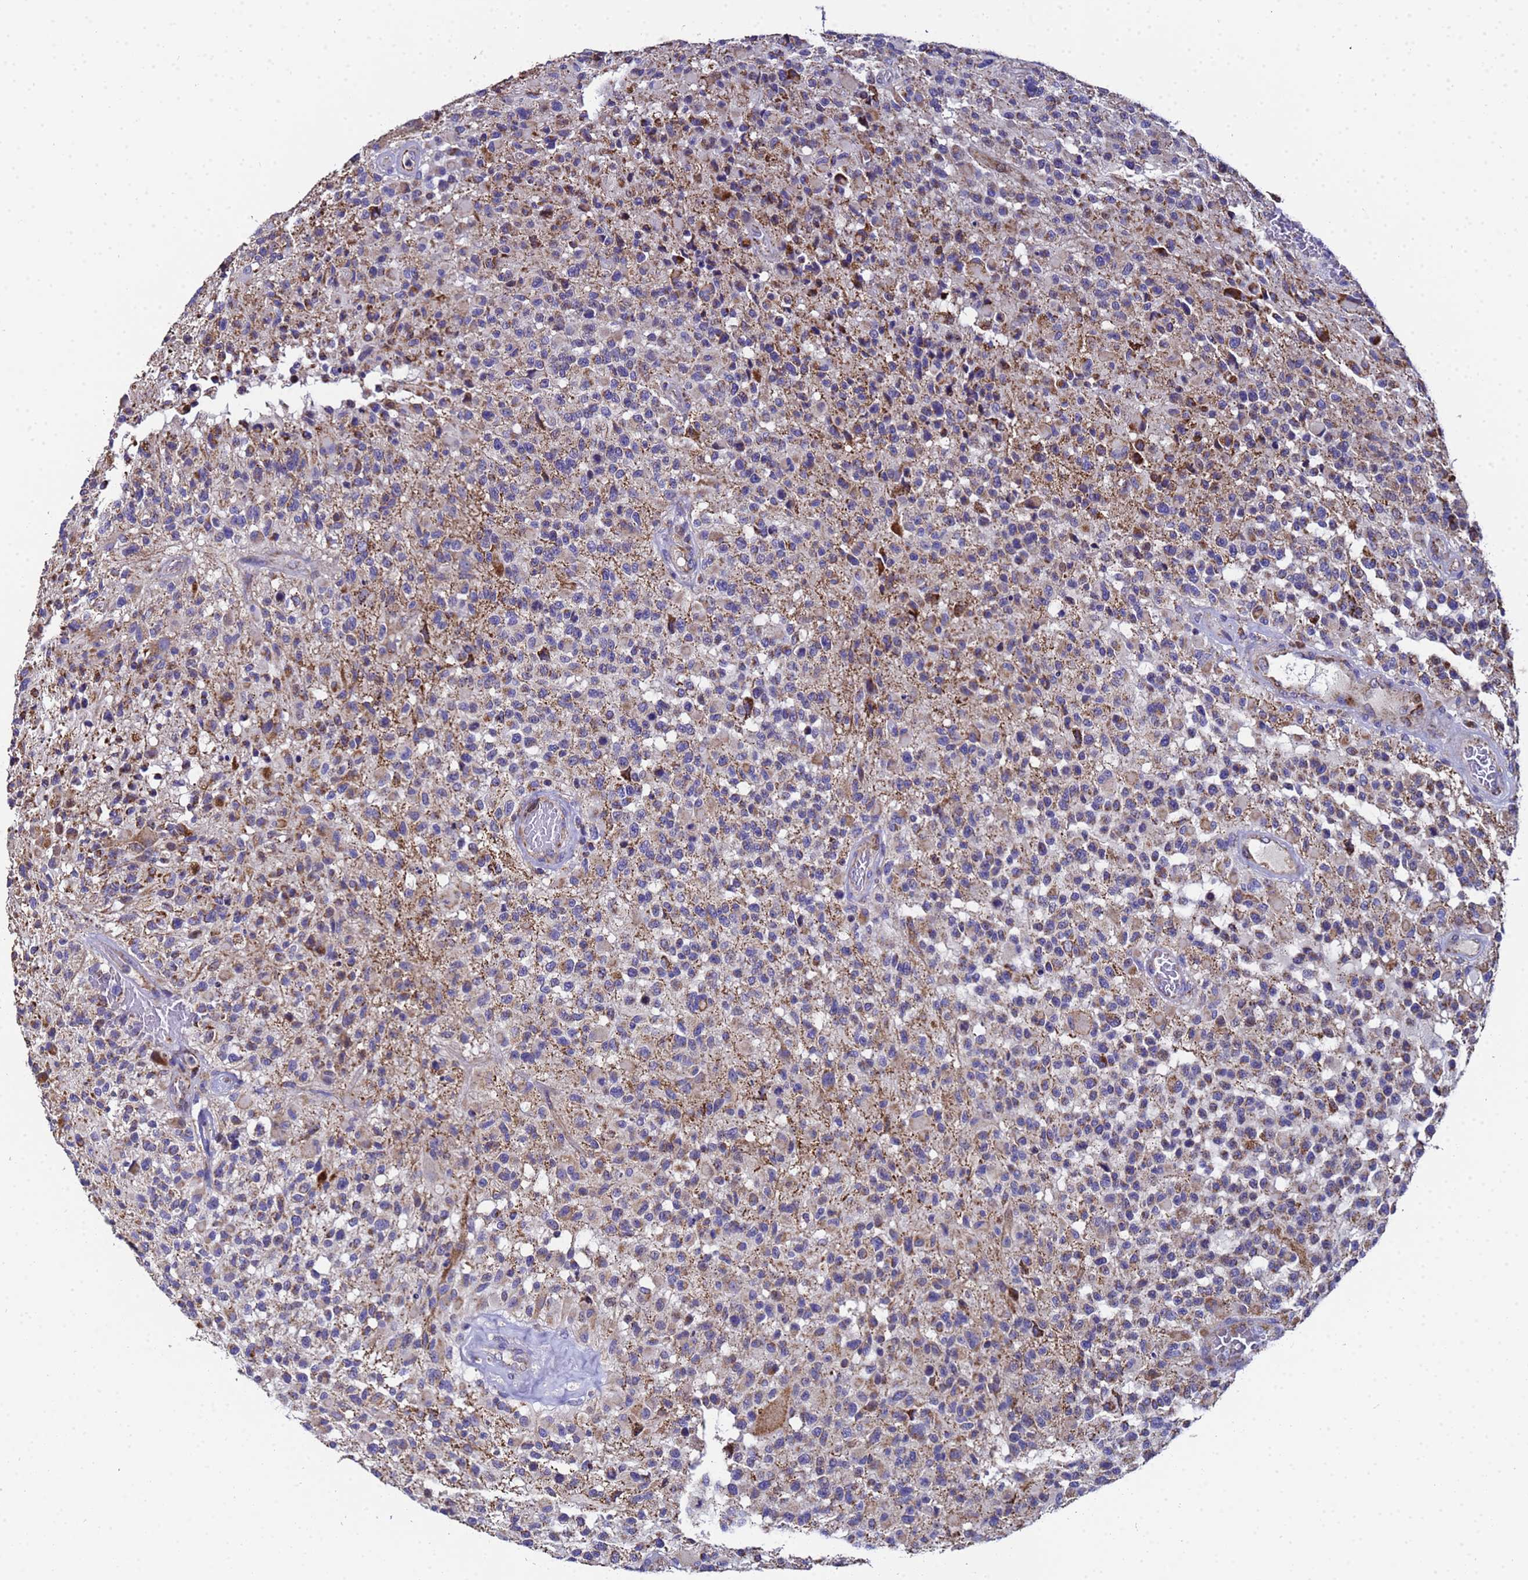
{"staining": {"intensity": "moderate", "quantity": "25%-75%", "location": "cytoplasmic/membranous"}, "tissue": "glioma", "cell_type": "Tumor cells", "image_type": "cancer", "snomed": [{"axis": "morphology", "description": "Glioma, malignant, High grade"}, {"axis": "morphology", "description": "Glioblastoma, NOS"}, {"axis": "topography", "description": "Brain"}], "caption": "A brown stain shows moderate cytoplasmic/membranous positivity of a protein in glioma tumor cells. The staining was performed using DAB (3,3'-diaminobenzidine), with brown indicating positive protein expression. Nuclei are stained blue with hematoxylin.", "gene": "MRPS12", "patient": {"sex": "male", "age": 60}}